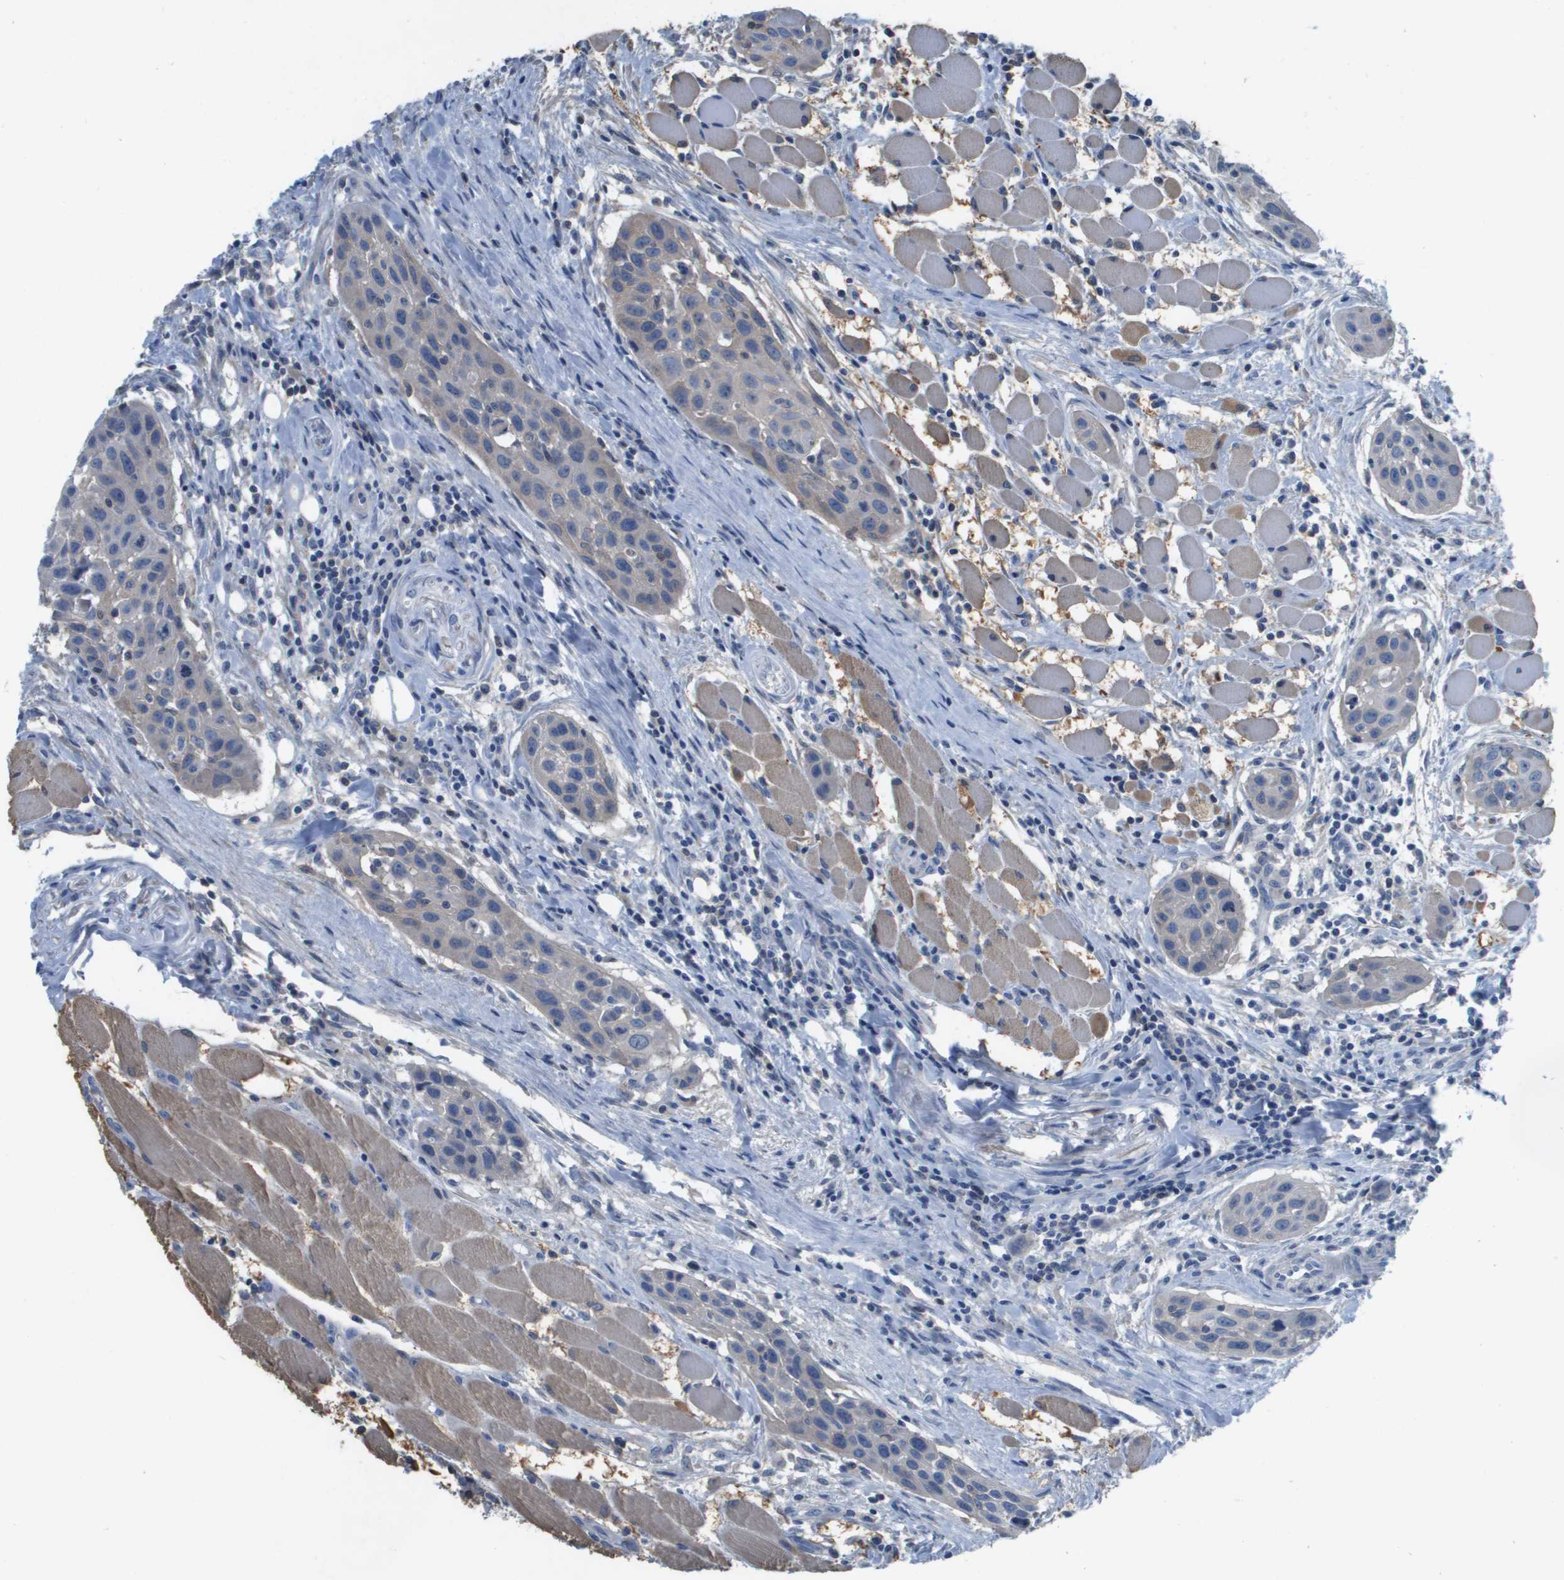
{"staining": {"intensity": "negative", "quantity": "none", "location": "none"}, "tissue": "head and neck cancer", "cell_type": "Tumor cells", "image_type": "cancer", "snomed": [{"axis": "morphology", "description": "Squamous cell carcinoma, NOS"}, {"axis": "topography", "description": "Oral tissue"}, {"axis": "topography", "description": "Head-Neck"}], "caption": "Immunohistochemical staining of human head and neck squamous cell carcinoma shows no significant positivity in tumor cells.", "gene": "NCS1", "patient": {"sex": "female", "age": 50}}